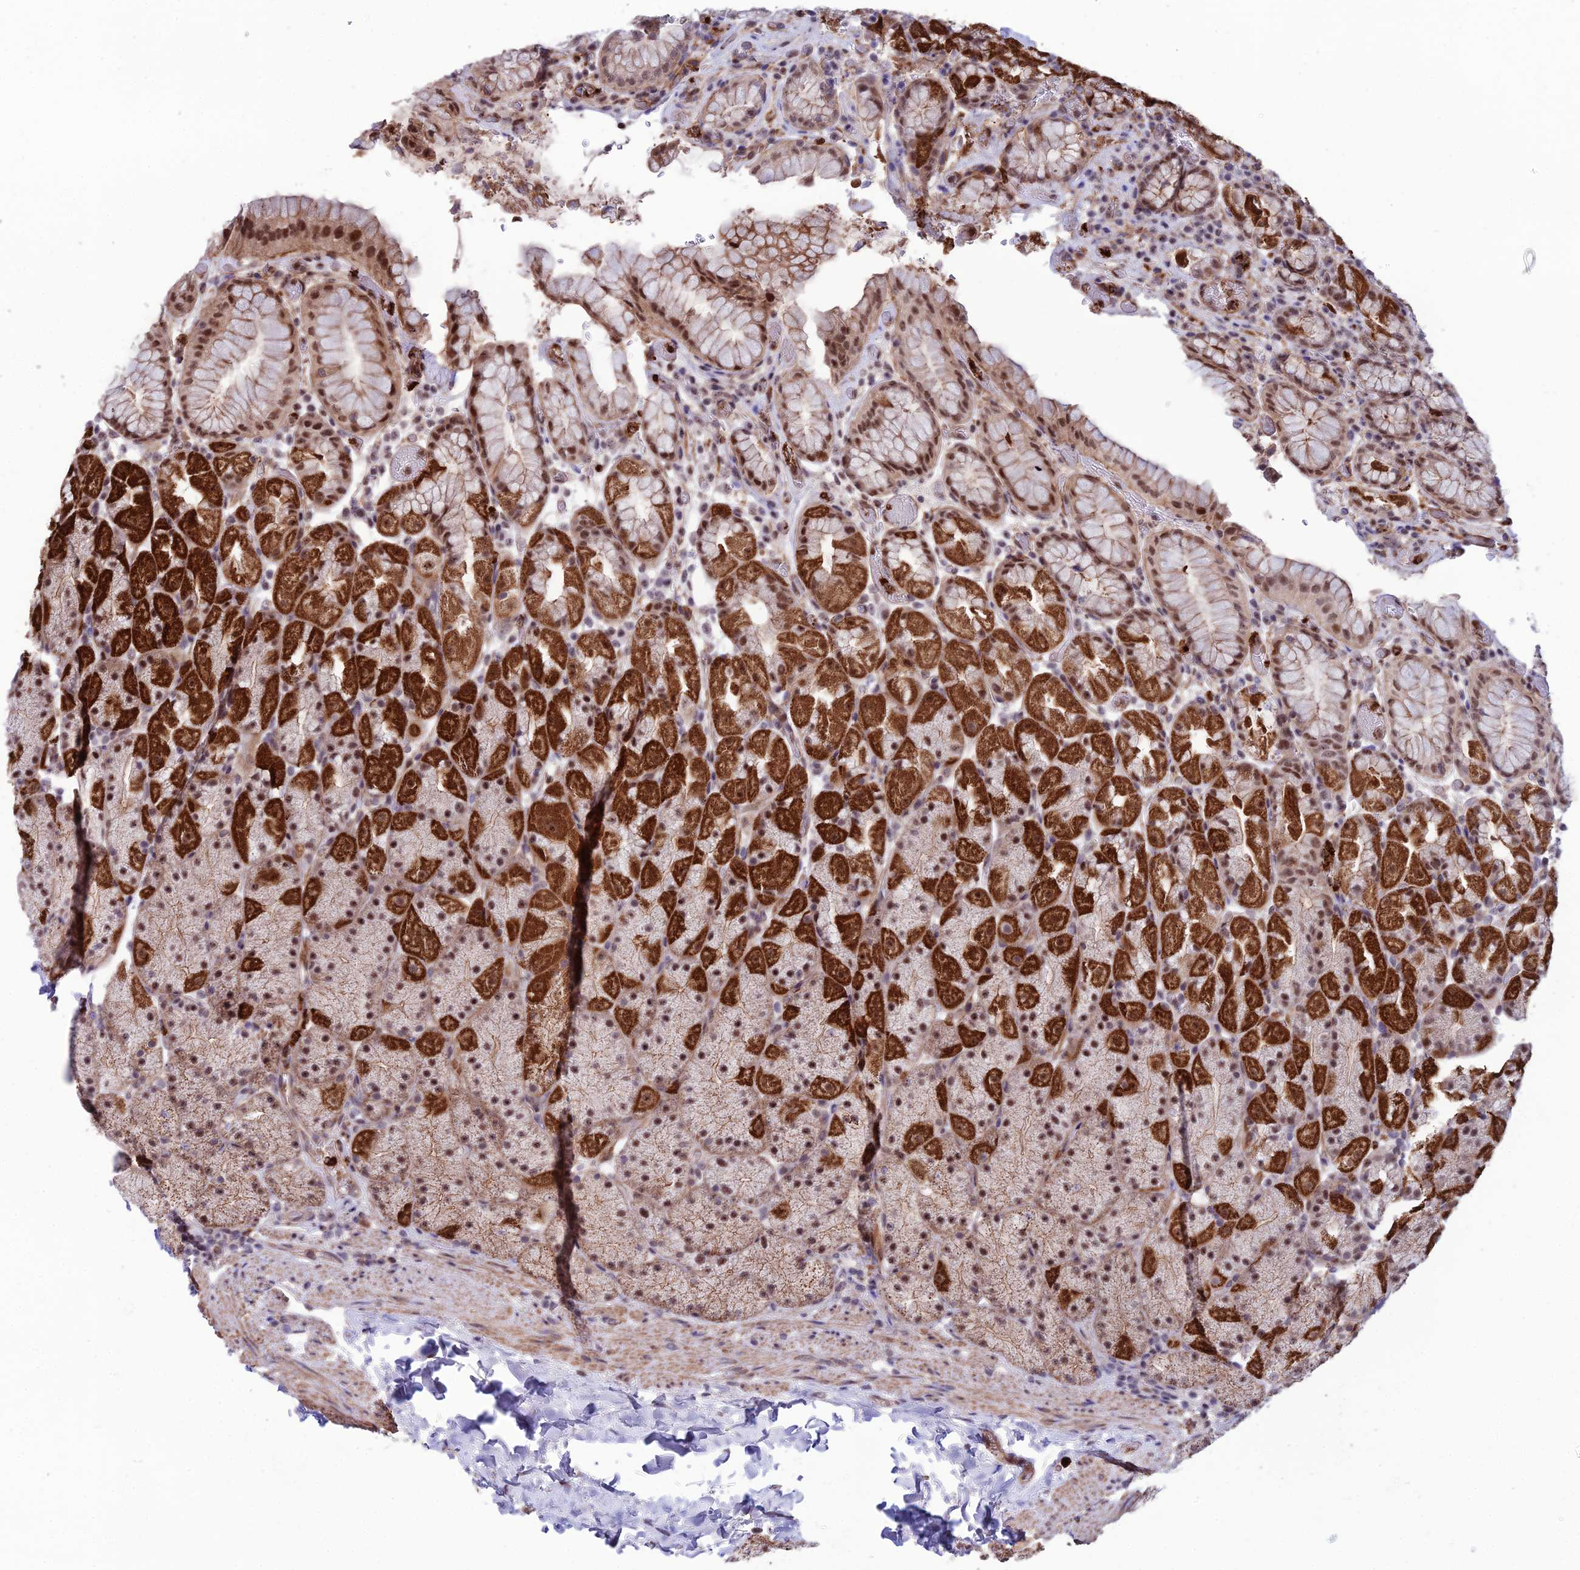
{"staining": {"intensity": "strong", "quantity": "25%-75%", "location": "cytoplasmic/membranous,nuclear"}, "tissue": "stomach", "cell_type": "Glandular cells", "image_type": "normal", "snomed": [{"axis": "morphology", "description": "Normal tissue, NOS"}, {"axis": "topography", "description": "Stomach, upper"}, {"axis": "topography", "description": "Stomach, lower"}], "caption": "Immunohistochemistry (IHC) (DAB) staining of unremarkable human stomach demonstrates strong cytoplasmic/membranous,nuclear protein expression in approximately 25%-75% of glandular cells. (DAB (3,3'-diaminobenzidine) IHC, brown staining for protein, blue staining for nuclei).", "gene": "COL6A6", "patient": {"sex": "male", "age": 67}}